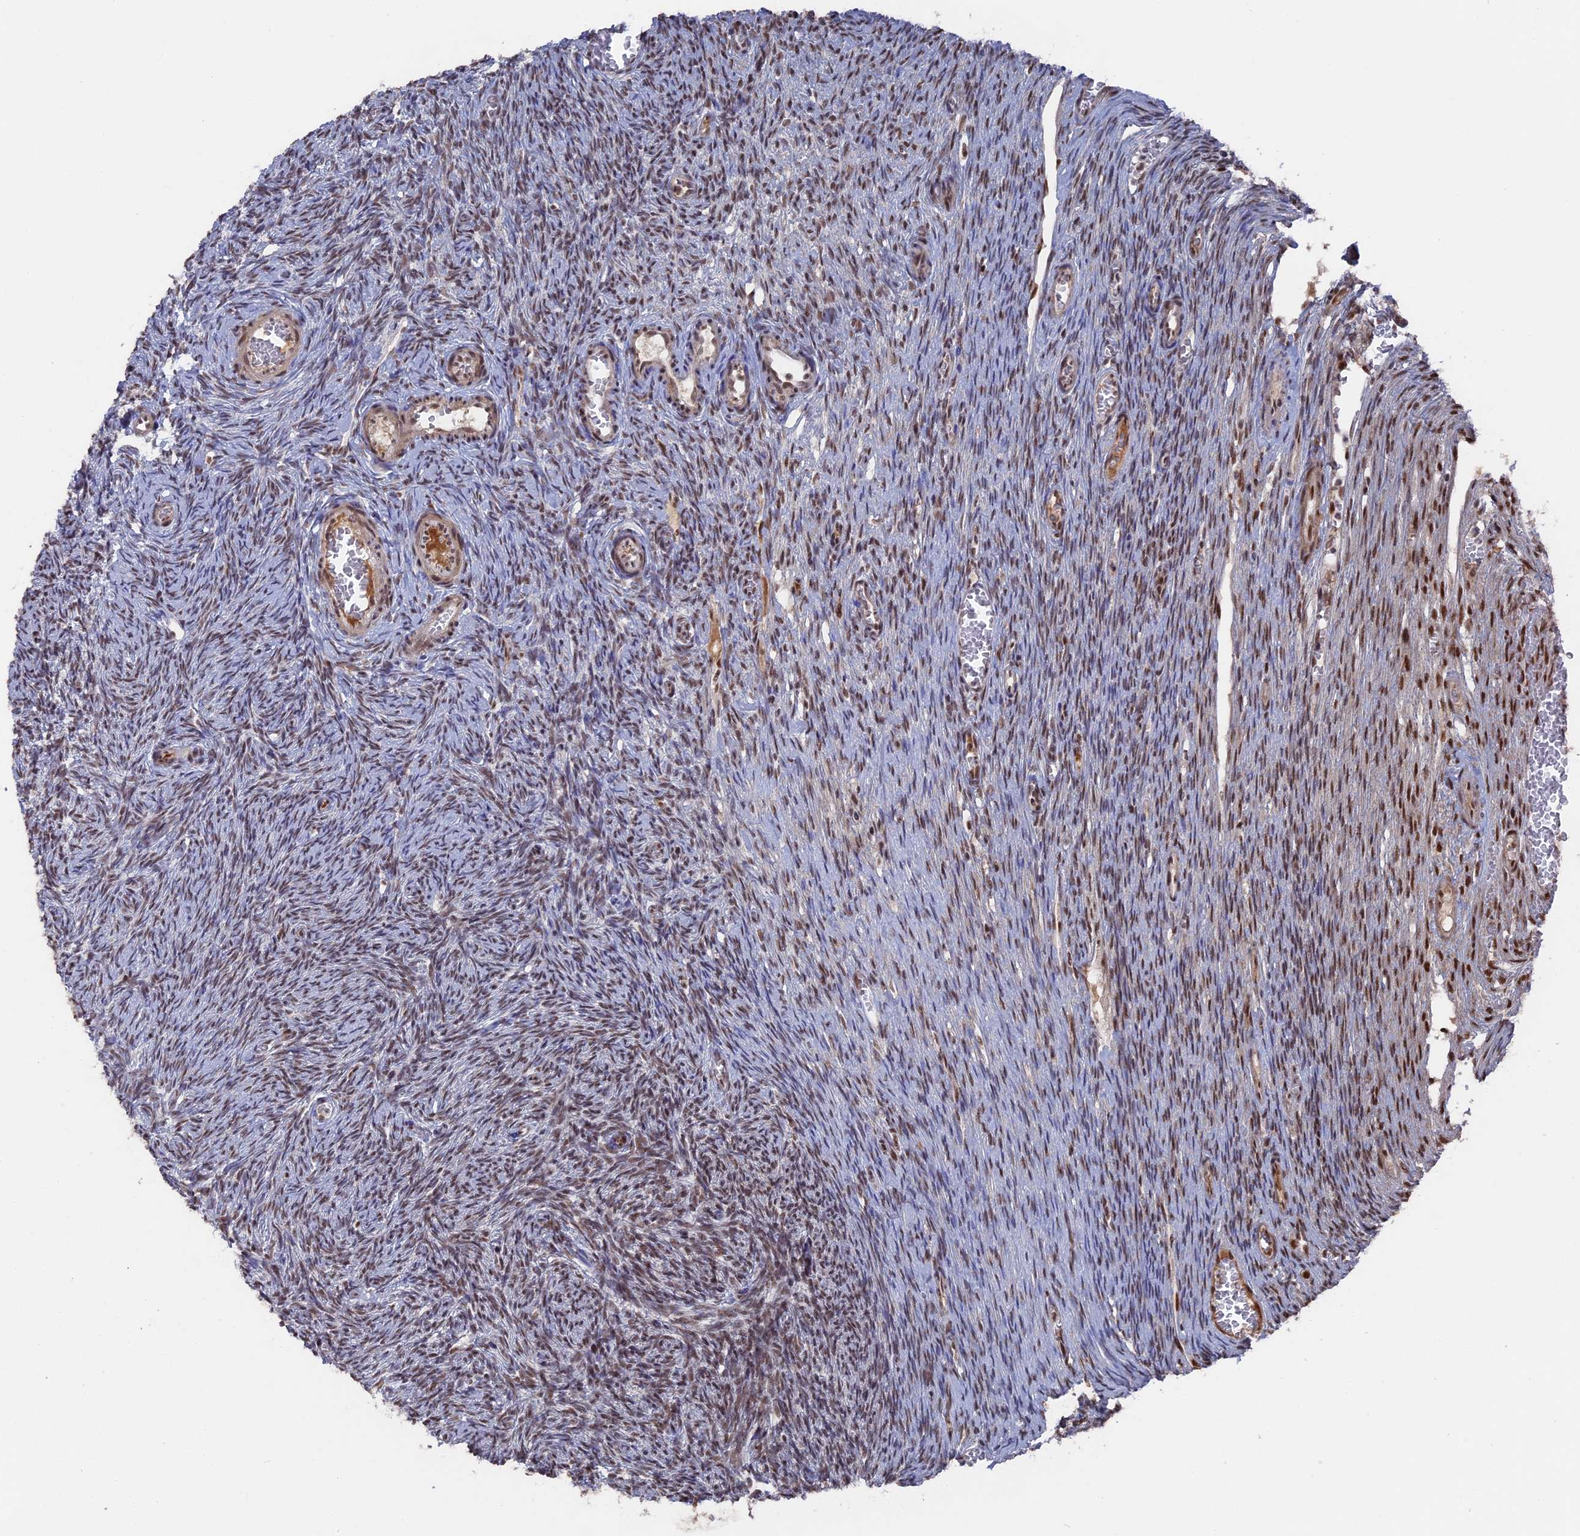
{"staining": {"intensity": "moderate", "quantity": "25%-75%", "location": "nuclear"}, "tissue": "ovary", "cell_type": "Ovarian stroma cells", "image_type": "normal", "snomed": [{"axis": "morphology", "description": "Normal tissue, NOS"}, {"axis": "topography", "description": "Ovary"}], "caption": "Approximately 25%-75% of ovarian stroma cells in normal ovary demonstrate moderate nuclear protein staining as visualized by brown immunohistochemical staining.", "gene": "SF3A2", "patient": {"sex": "female", "age": 44}}